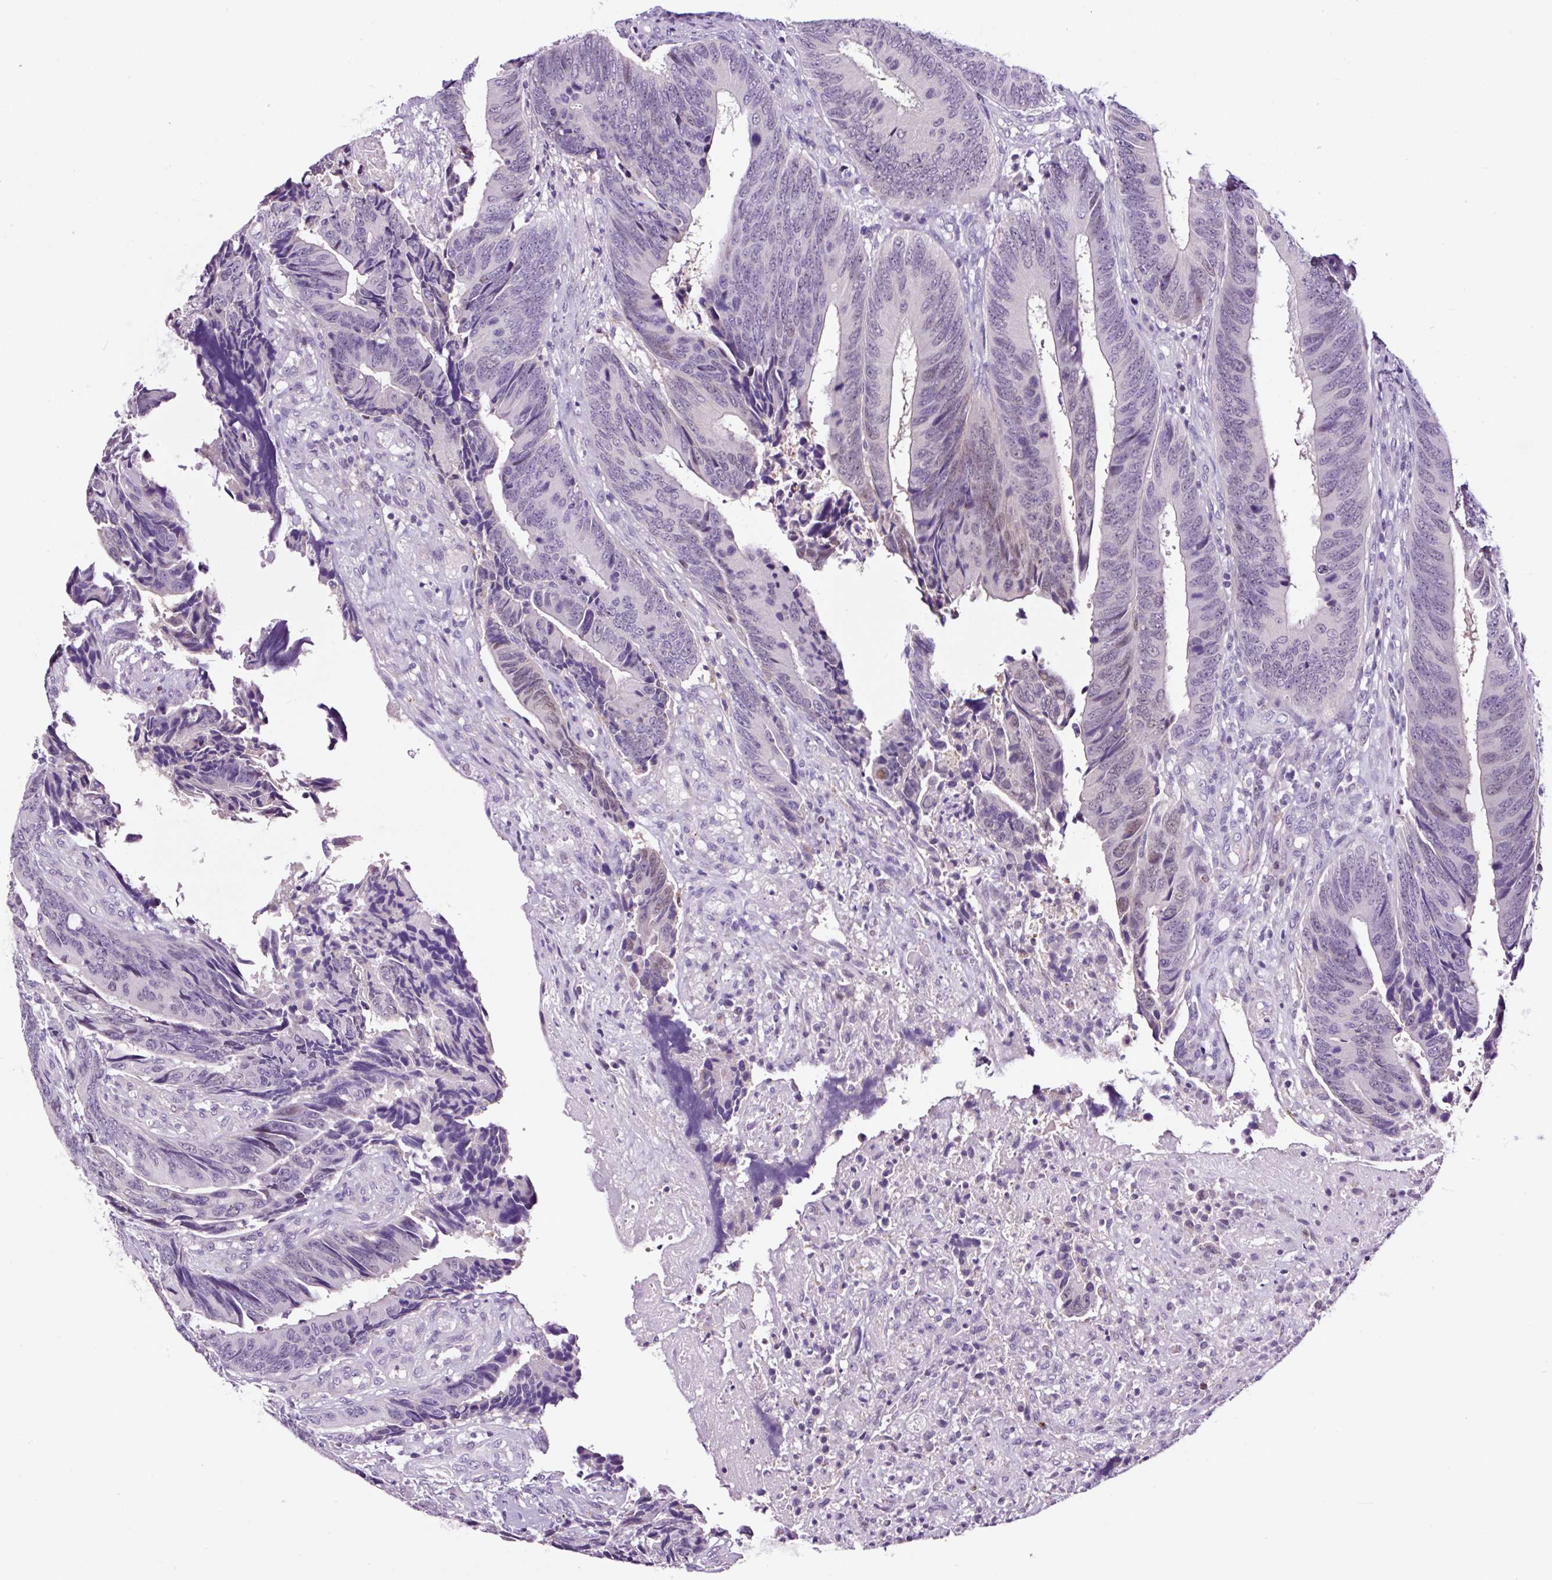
{"staining": {"intensity": "negative", "quantity": "none", "location": "none"}, "tissue": "colorectal cancer", "cell_type": "Tumor cells", "image_type": "cancer", "snomed": [{"axis": "morphology", "description": "Adenocarcinoma, NOS"}, {"axis": "topography", "description": "Colon"}], "caption": "The photomicrograph displays no significant positivity in tumor cells of colorectal cancer.", "gene": "TAFA3", "patient": {"sex": "male", "age": 87}}